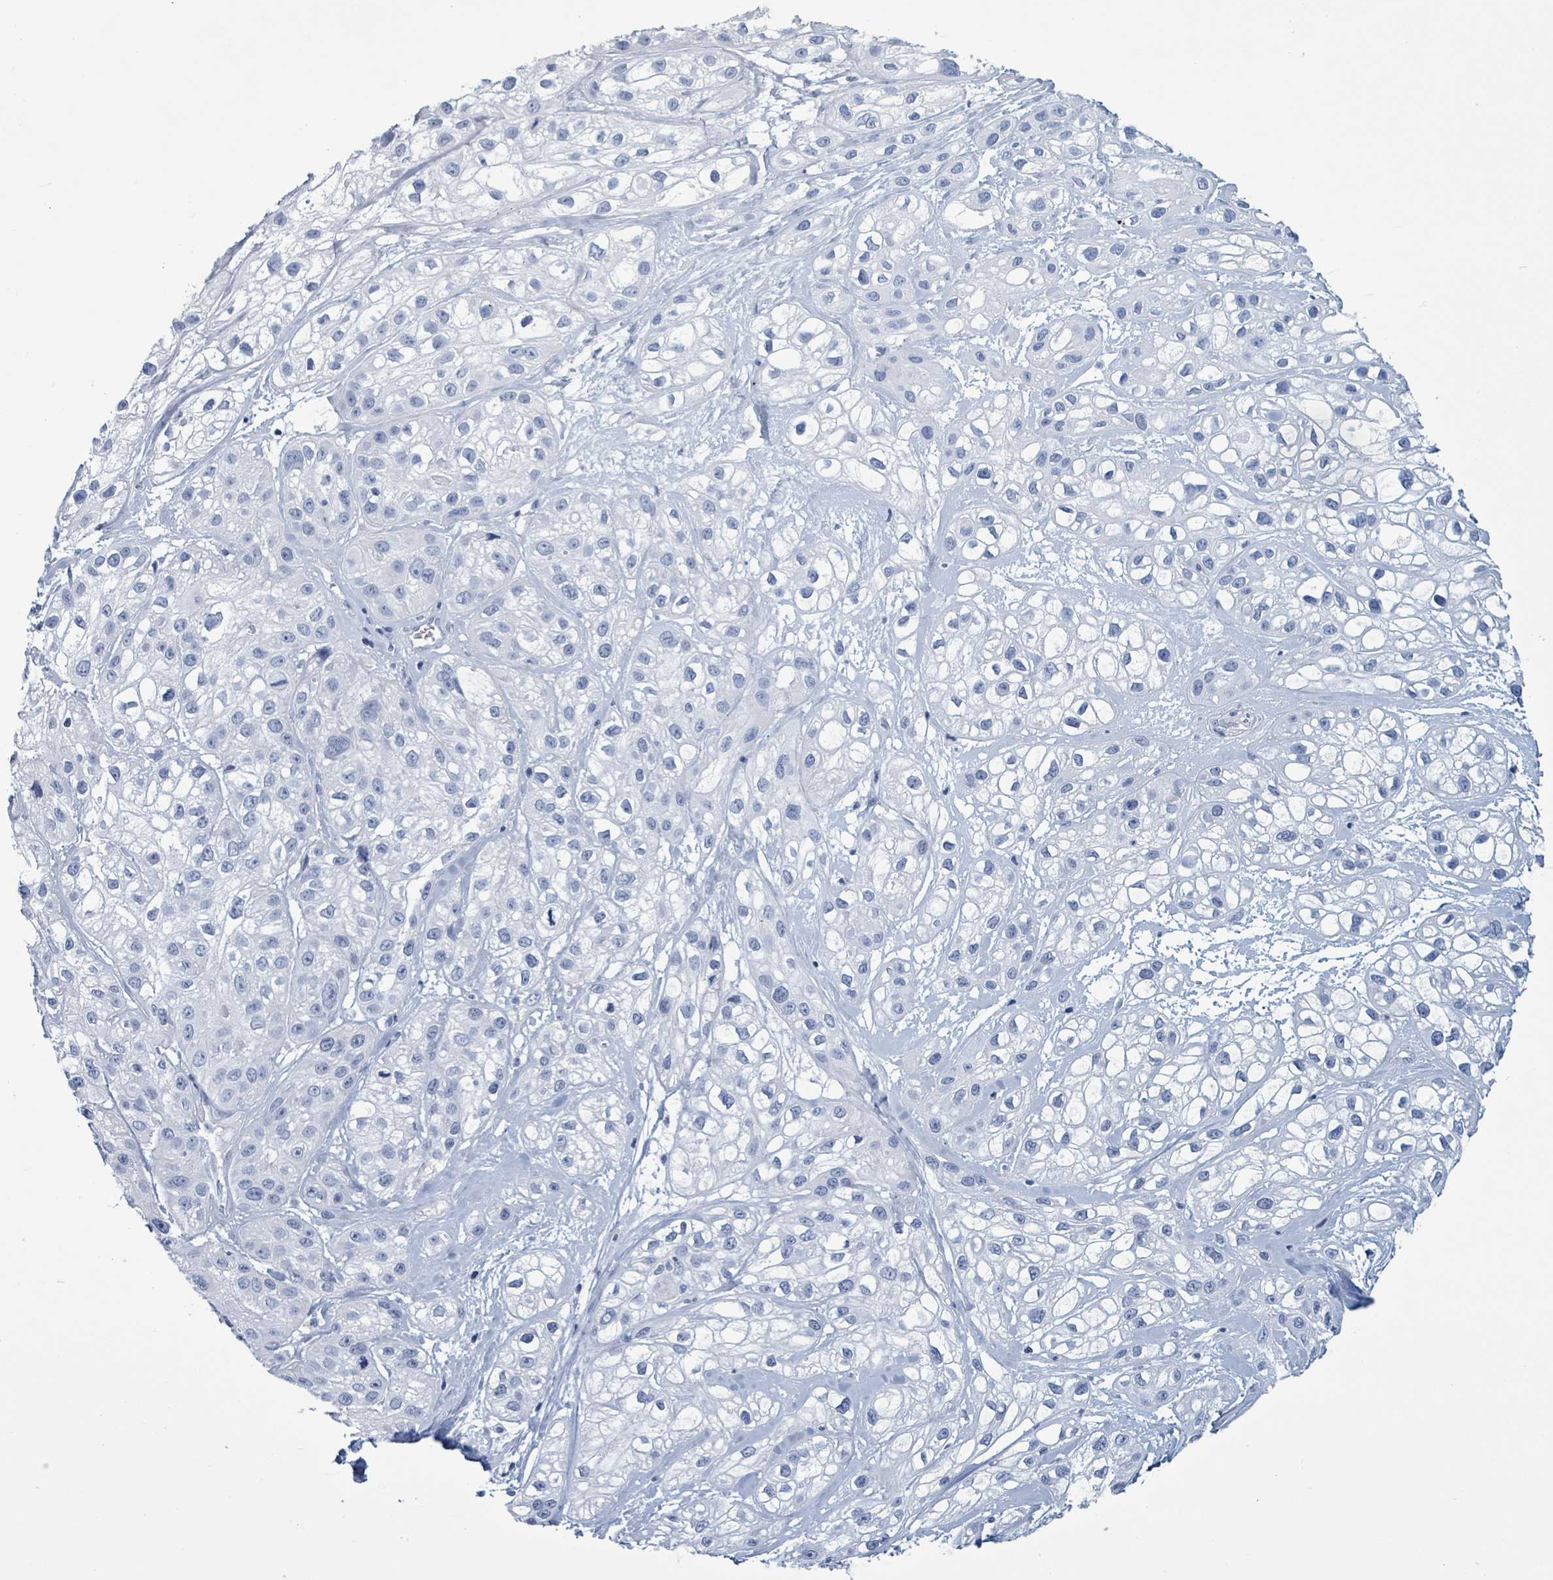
{"staining": {"intensity": "negative", "quantity": "none", "location": "none"}, "tissue": "skin cancer", "cell_type": "Tumor cells", "image_type": "cancer", "snomed": [{"axis": "morphology", "description": "Squamous cell carcinoma, NOS"}, {"axis": "topography", "description": "Skin"}], "caption": "IHC of skin cancer (squamous cell carcinoma) demonstrates no staining in tumor cells. (DAB (3,3'-diaminobenzidine) immunohistochemistry with hematoxylin counter stain).", "gene": "ZNF771", "patient": {"sex": "male", "age": 82}}